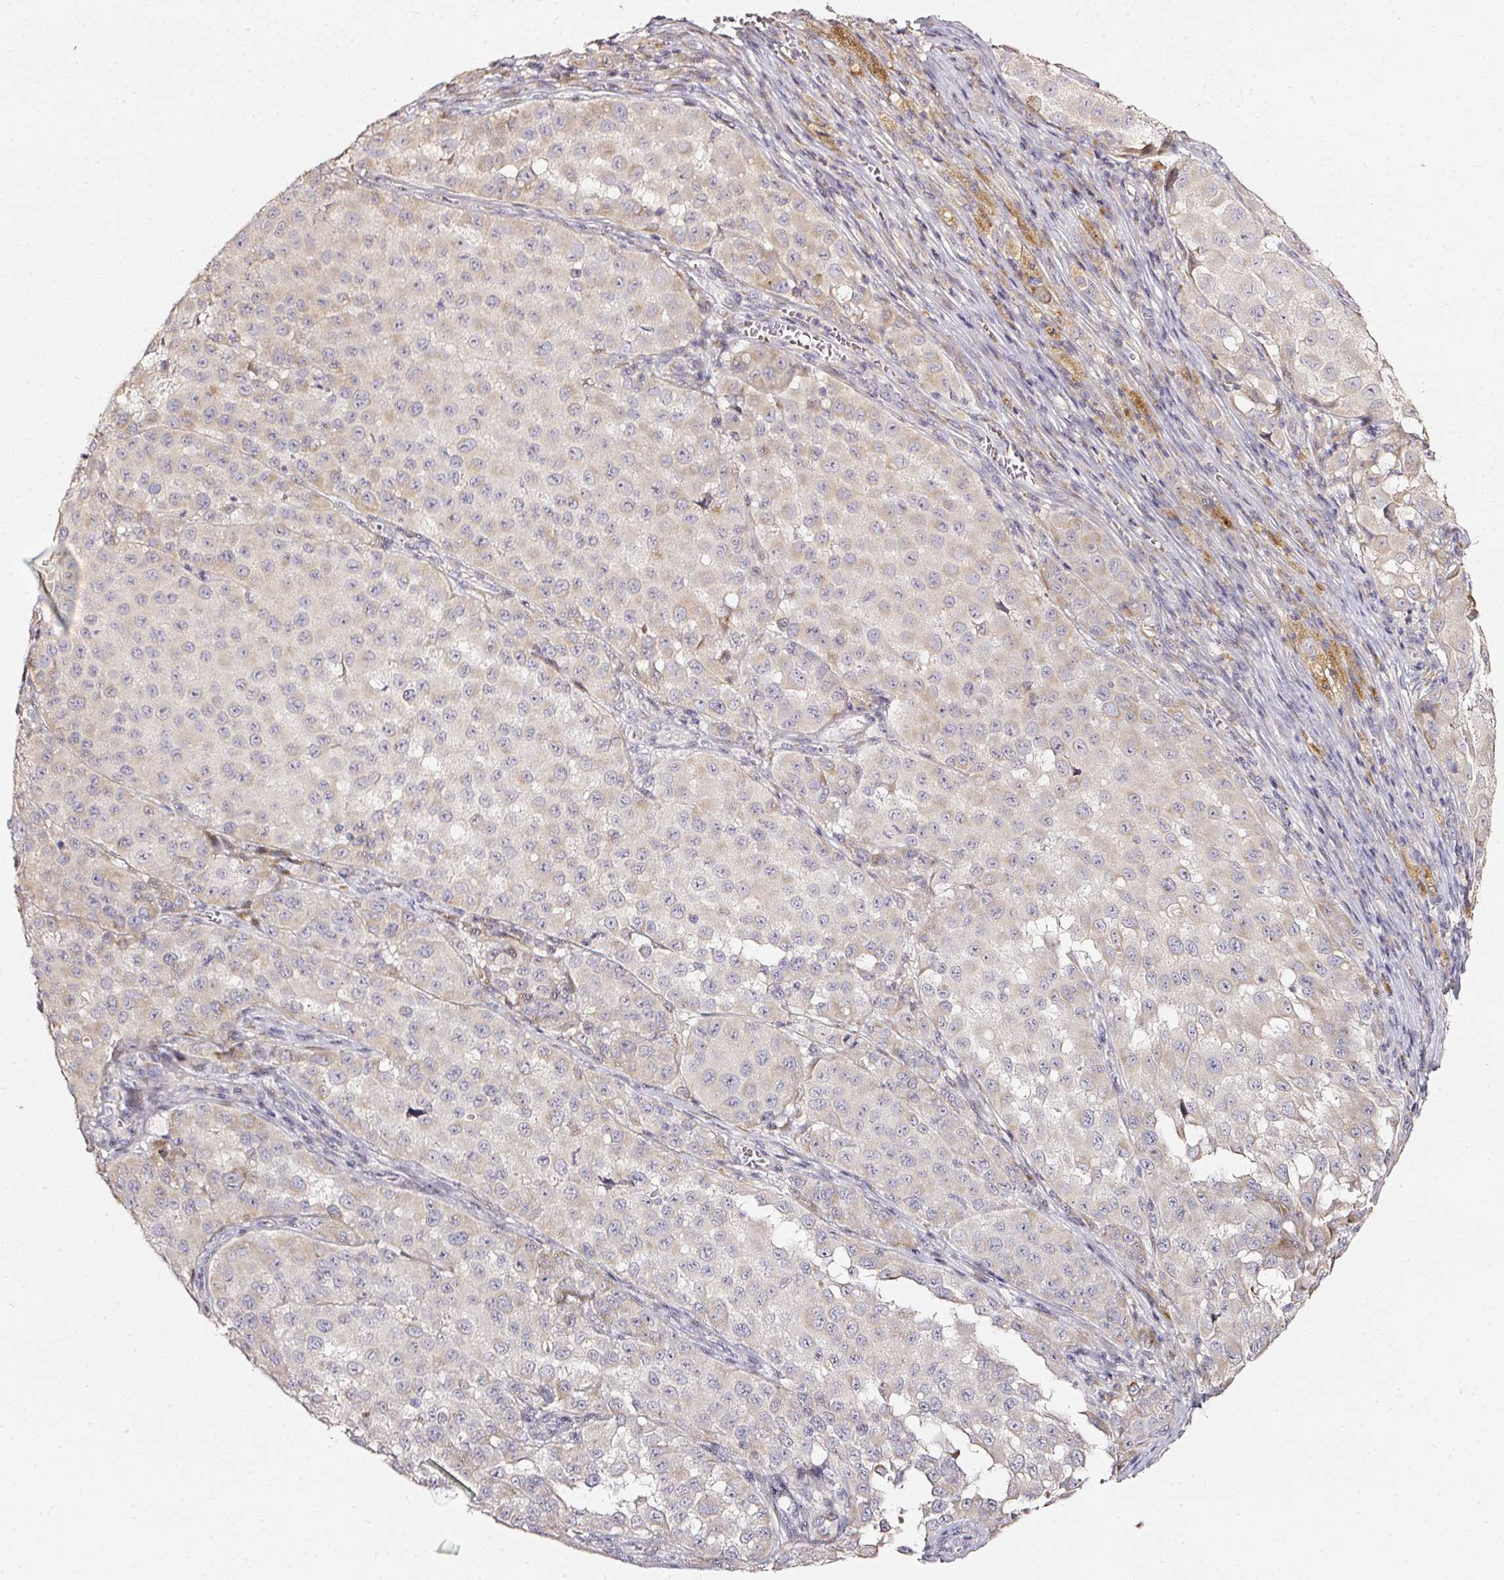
{"staining": {"intensity": "negative", "quantity": "none", "location": "none"}, "tissue": "melanoma", "cell_type": "Tumor cells", "image_type": "cancer", "snomed": [{"axis": "morphology", "description": "Malignant melanoma, NOS"}, {"axis": "topography", "description": "Skin"}], "caption": "An IHC histopathology image of melanoma is shown. There is no staining in tumor cells of melanoma. The staining was performed using DAB (3,3'-diaminobenzidine) to visualize the protein expression in brown, while the nuclei were stained in blue with hematoxylin (Magnification: 20x).", "gene": "NTRK1", "patient": {"sex": "male", "age": 64}}